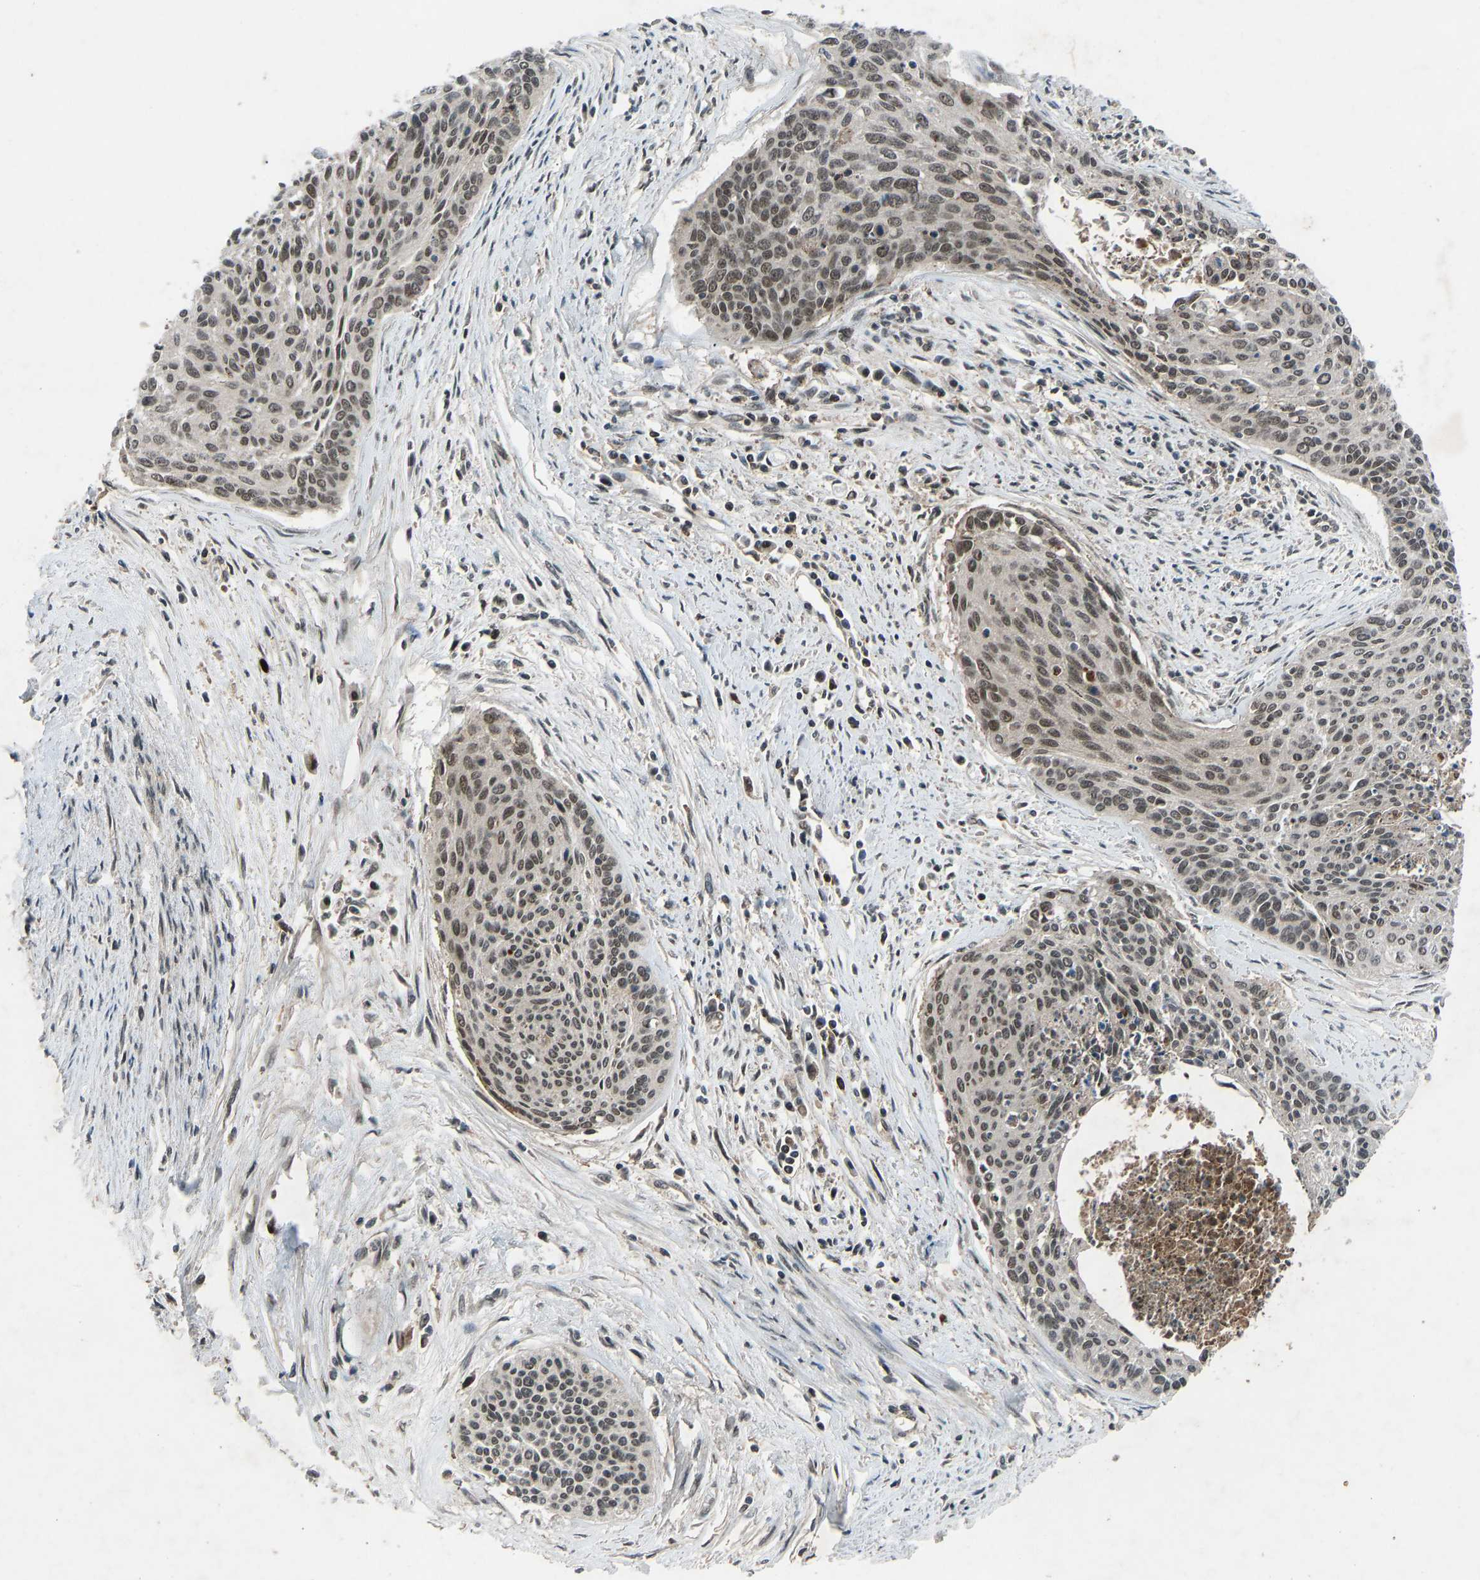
{"staining": {"intensity": "moderate", "quantity": ">75%", "location": "nuclear"}, "tissue": "cervical cancer", "cell_type": "Tumor cells", "image_type": "cancer", "snomed": [{"axis": "morphology", "description": "Squamous cell carcinoma, NOS"}, {"axis": "topography", "description": "Cervix"}], "caption": "Immunohistochemical staining of cervical cancer (squamous cell carcinoma) reveals medium levels of moderate nuclear expression in approximately >75% of tumor cells.", "gene": "SLC43A1", "patient": {"sex": "female", "age": 55}}